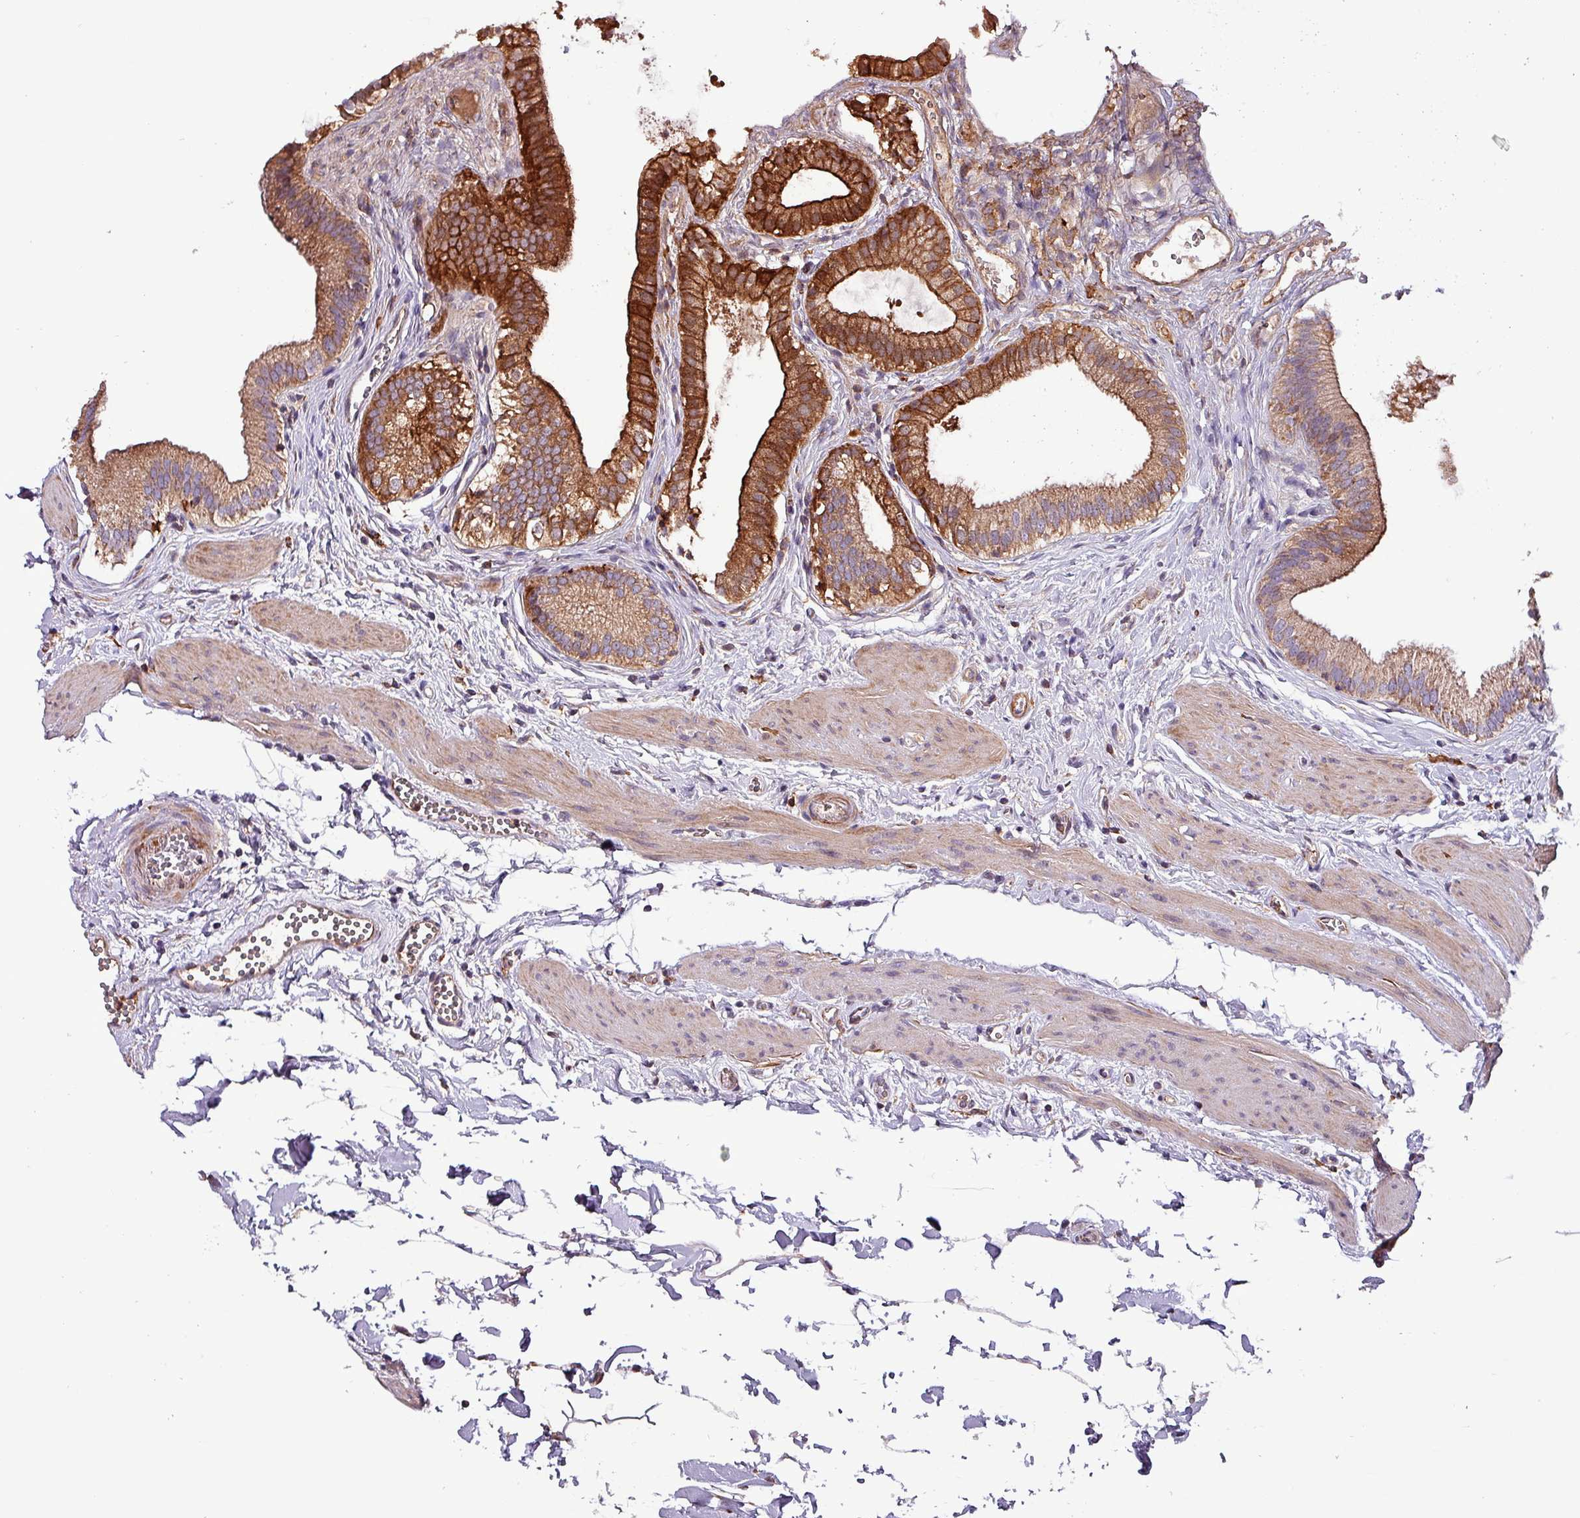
{"staining": {"intensity": "strong", "quantity": "25%-75%", "location": "cytoplasmic/membranous"}, "tissue": "gallbladder", "cell_type": "Glandular cells", "image_type": "normal", "snomed": [{"axis": "morphology", "description": "Normal tissue, NOS"}, {"axis": "topography", "description": "Gallbladder"}], "caption": "Gallbladder stained for a protein (brown) exhibits strong cytoplasmic/membranous positive staining in approximately 25%-75% of glandular cells.", "gene": "SCIN", "patient": {"sex": "female", "age": 54}}